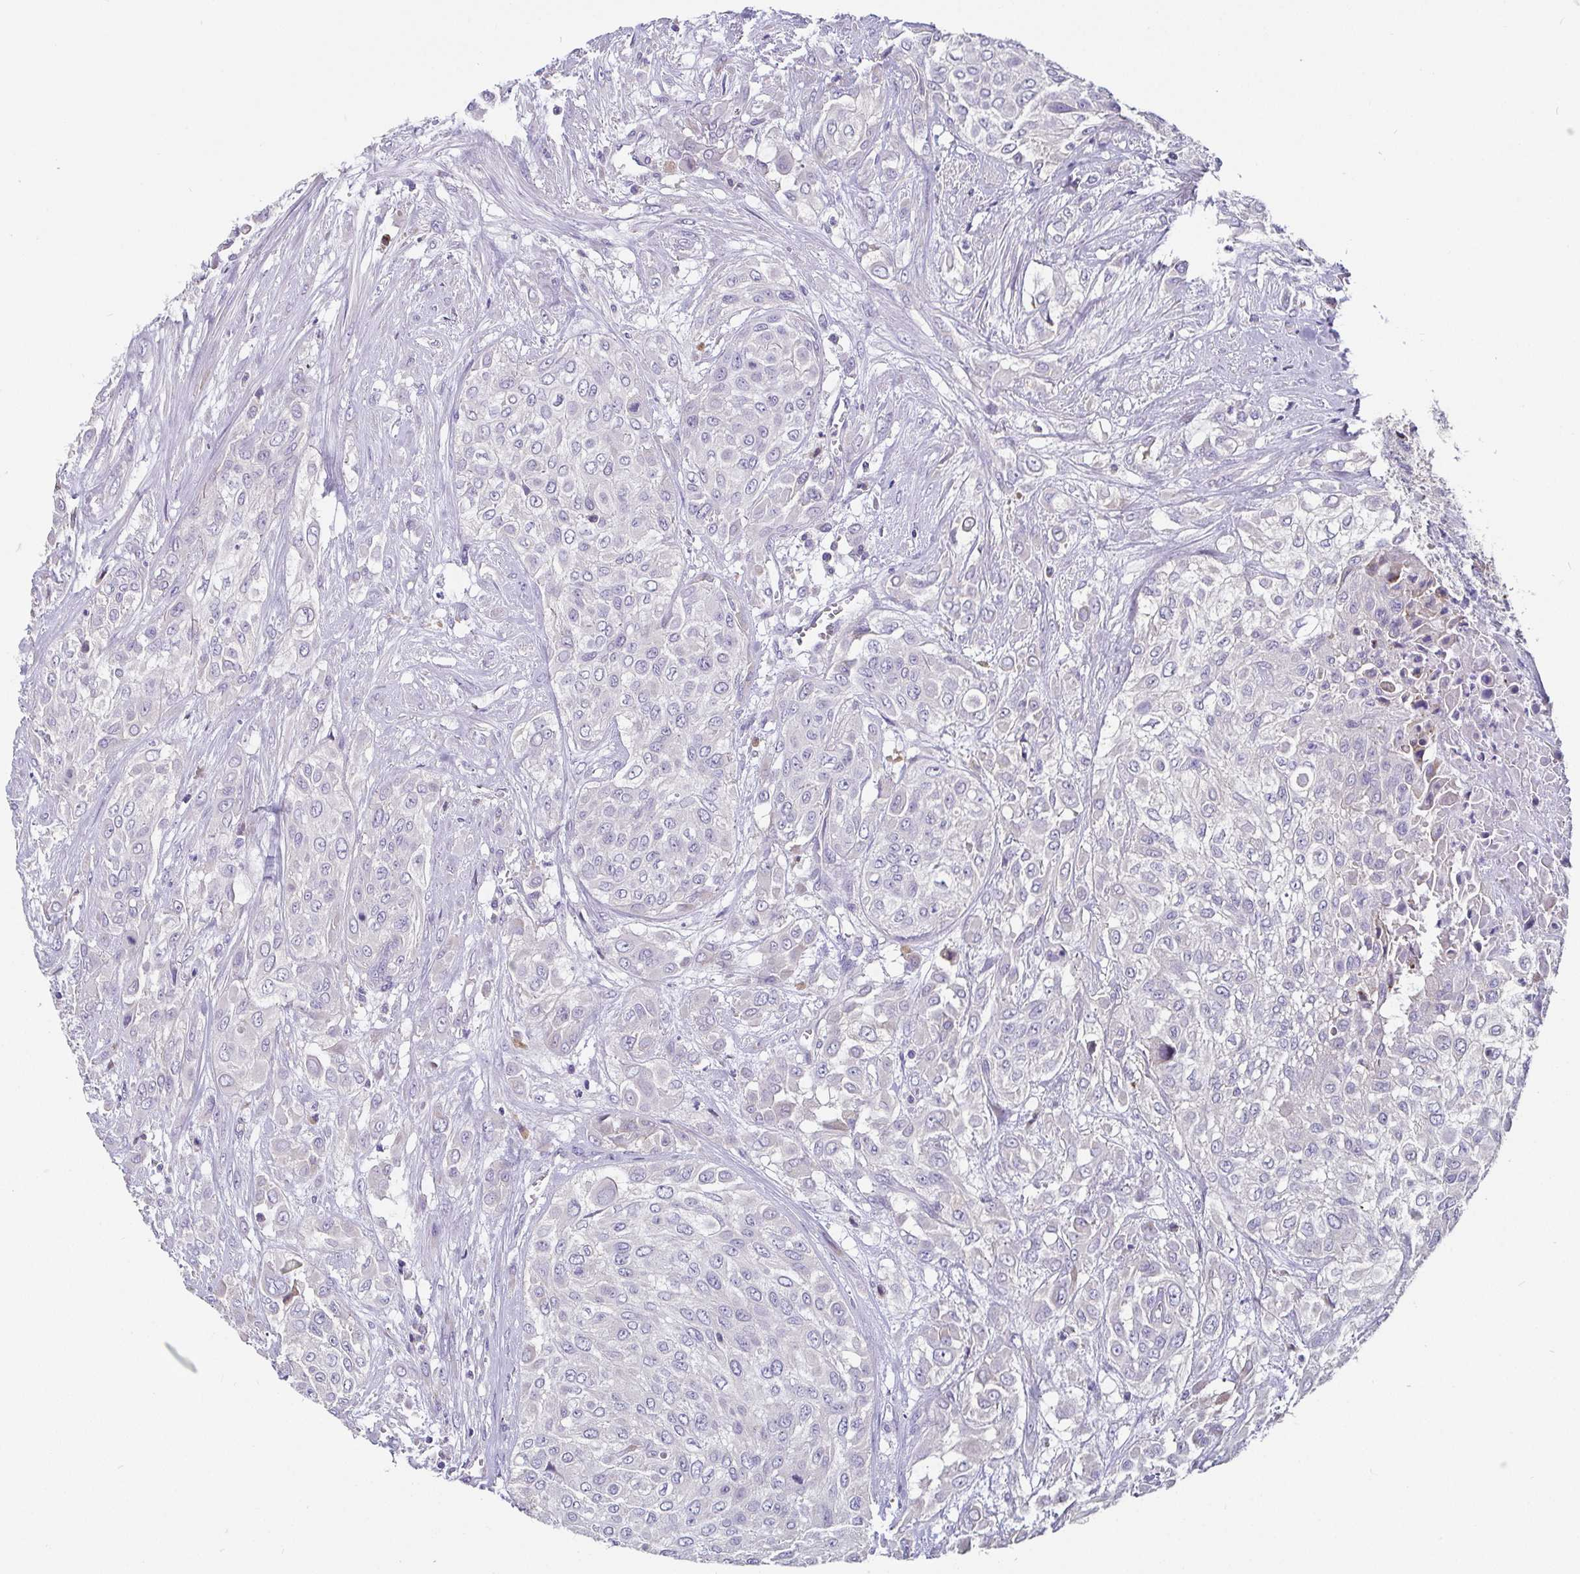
{"staining": {"intensity": "negative", "quantity": "none", "location": "none"}, "tissue": "urothelial cancer", "cell_type": "Tumor cells", "image_type": "cancer", "snomed": [{"axis": "morphology", "description": "Urothelial carcinoma, High grade"}, {"axis": "topography", "description": "Urinary bladder"}], "caption": "This is an immunohistochemistry (IHC) histopathology image of human high-grade urothelial carcinoma. There is no expression in tumor cells.", "gene": "ADAMTS6", "patient": {"sex": "male", "age": 57}}